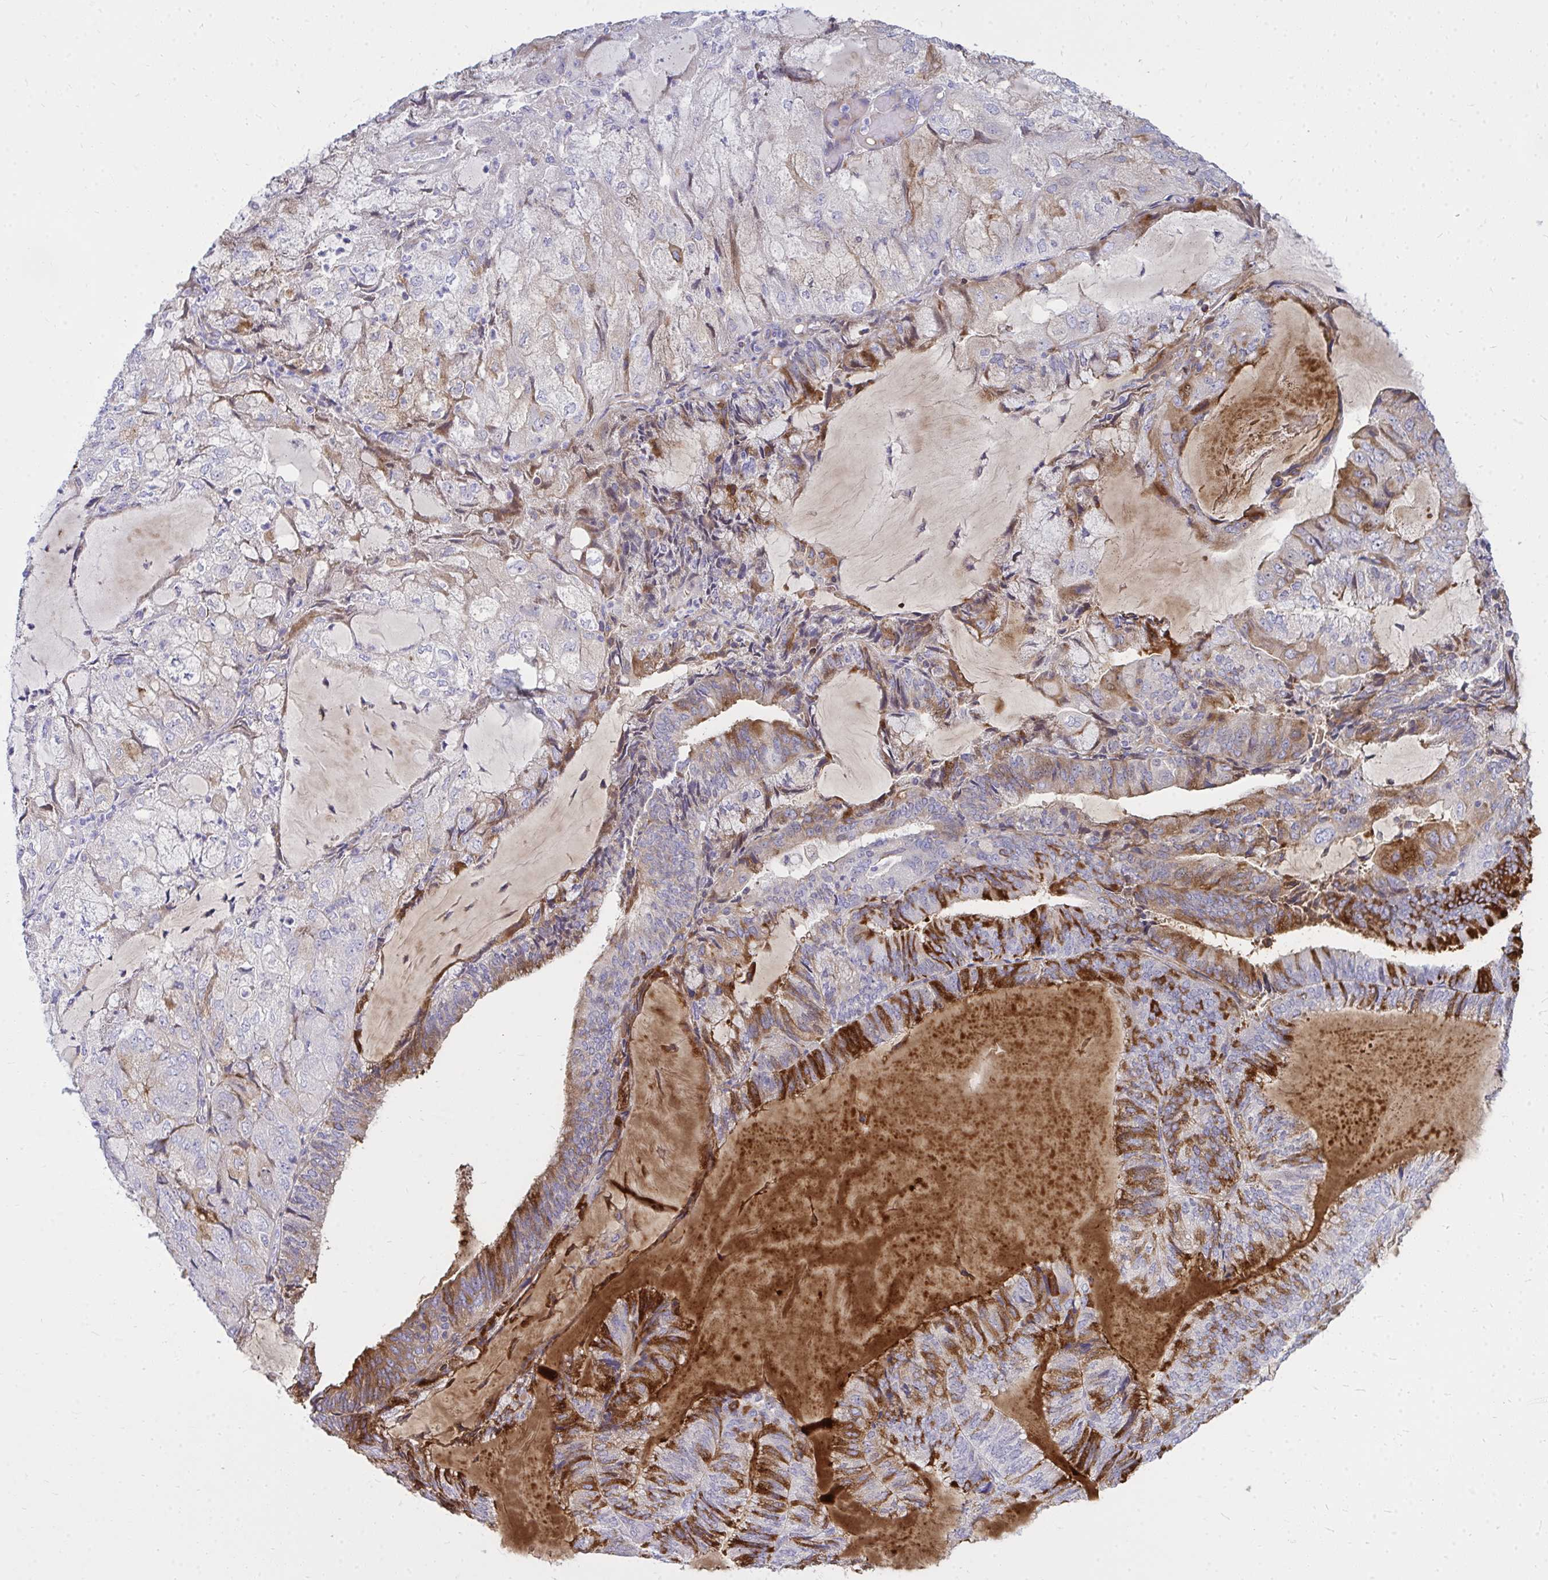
{"staining": {"intensity": "strong", "quantity": "25%-75%", "location": "cytoplasmic/membranous"}, "tissue": "endometrial cancer", "cell_type": "Tumor cells", "image_type": "cancer", "snomed": [{"axis": "morphology", "description": "Adenocarcinoma, NOS"}, {"axis": "topography", "description": "Endometrium"}], "caption": "IHC staining of endometrial cancer, which displays high levels of strong cytoplasmic/membranous expression in about 25%-75% of tumor cells indicating strong cytoplasmic/membranous protein staining. The staining was performed using DAB (3,3'-diaminobenzidine) (brown) for protein detection and nuclei were counterstained in hematoxylin (blue).", "gene": "ZSCAN25", "patient": {"sex": "female", "age": 81}}